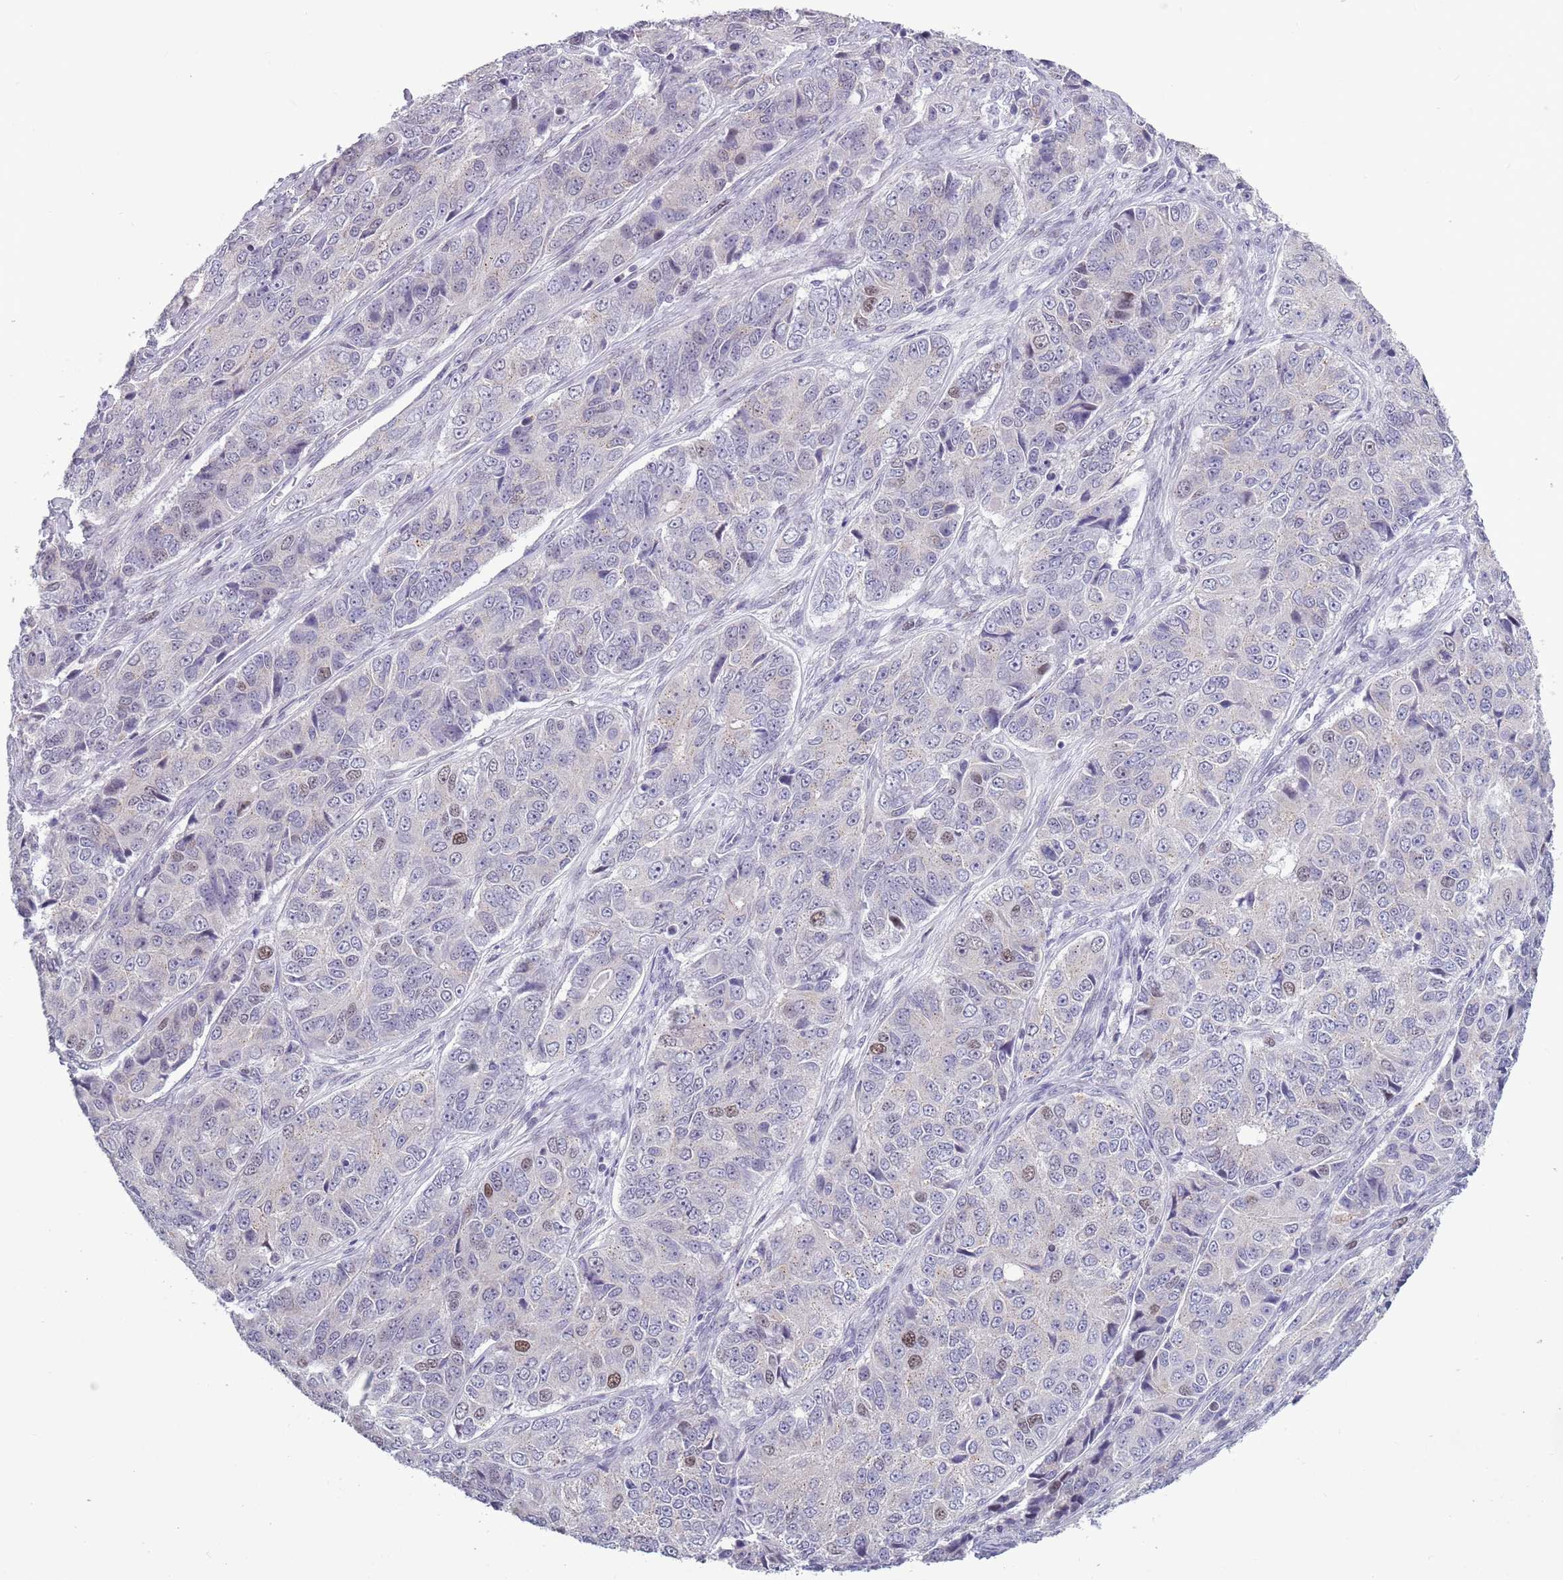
{"staining": {"intensity": "weak", "quantity": "<25%", "location": "nuclear"}, "tissue": "ovarian cancer", "cell_type": "Tumor cells", "image_type": "cancer", "snomed": [{"axis": "morphology", "description": "Carcinoma, endometroid"}, {"axis": "topography", "description": "Ovary"}], "caption": "Histopathology image shows no protein staining in tumor cells of endometroid carcinoma (ovarian) tissue.", "gene": "ZKSCAN2", "patient": {"sex": "female", "age": 51}}